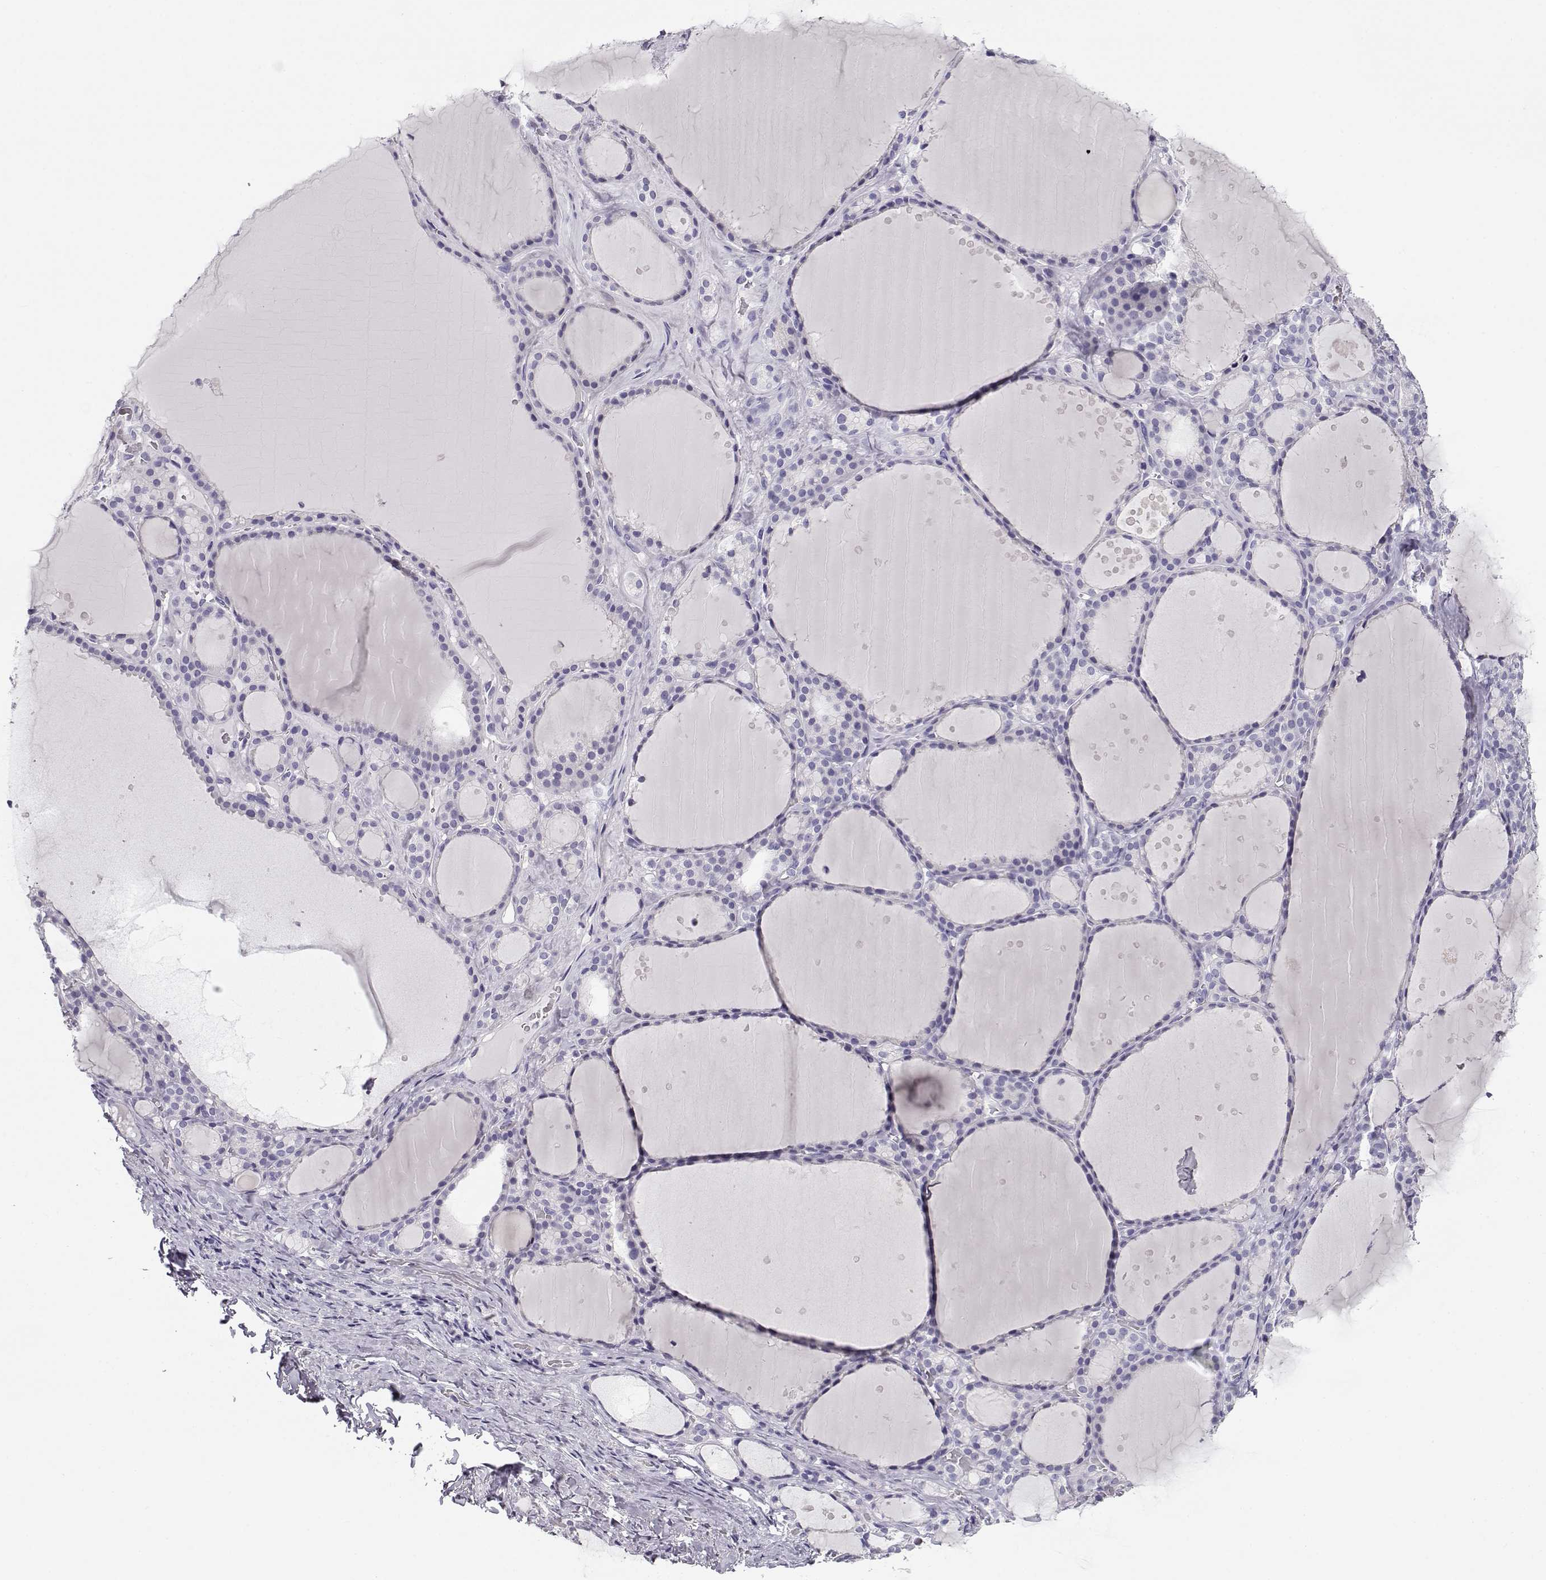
{"staining": {"intensity": "negative", "quantity": "none", "location": "none"}, "tissue": "thyroid gland", "cell_type": "Glandular cells", "image_type": "normal", "snomed": [{"axis": "morphology", "description": "Normal tissue, NOS"}, {"axis": "topography", "description": "Thyroid gland"}], "caption": "High magnification brightfield microscopy of normal thyroid gland stained with DAB (brown) and counterstained with hematoxylin (blue): glandular cells show no significant expression.", "gene": "CABS1", "patient": {"sex": "male", "age": 68}}